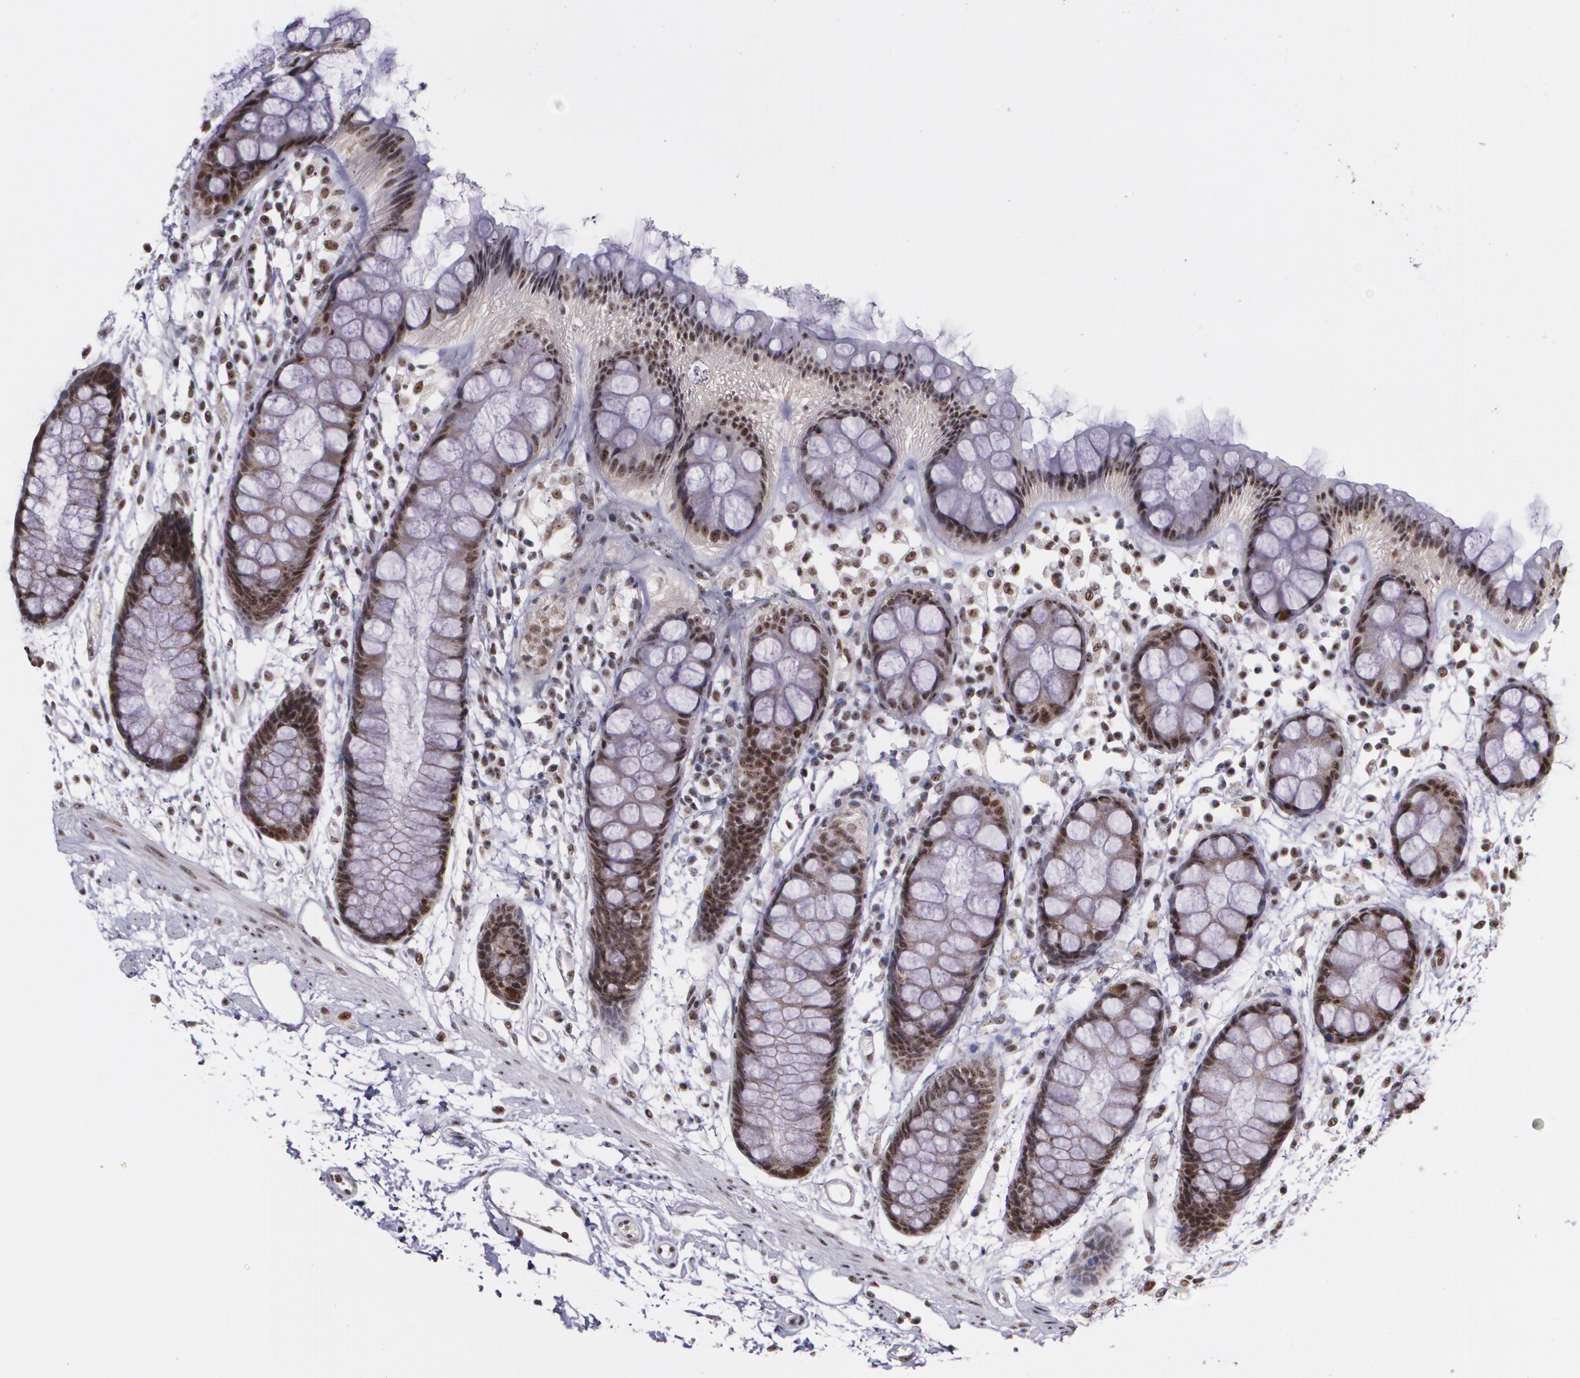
{"staining": {"intensity": "strong", "quantity": ">75%", "location": "cytoplasmic/membranous,nuclear"}, "tissue": "rectum", "cell_type": "Glandular cells", "image_type": "normal", "snomed": [{"axis": "morphology", "description": "Normal tissue, NOS"}, {"axis": "topography", "description": "Rectum"}], "caption": "Immunohistochemical staining of benign rectum reveals strong cytoplasmic/membranous,nuclear protein expression in approximately >75% of glandular cells. (IHC, brightfield microscopy, high magnification).", "gene": "C6orf15", "patient": {"sex": "female", "age": 66}}